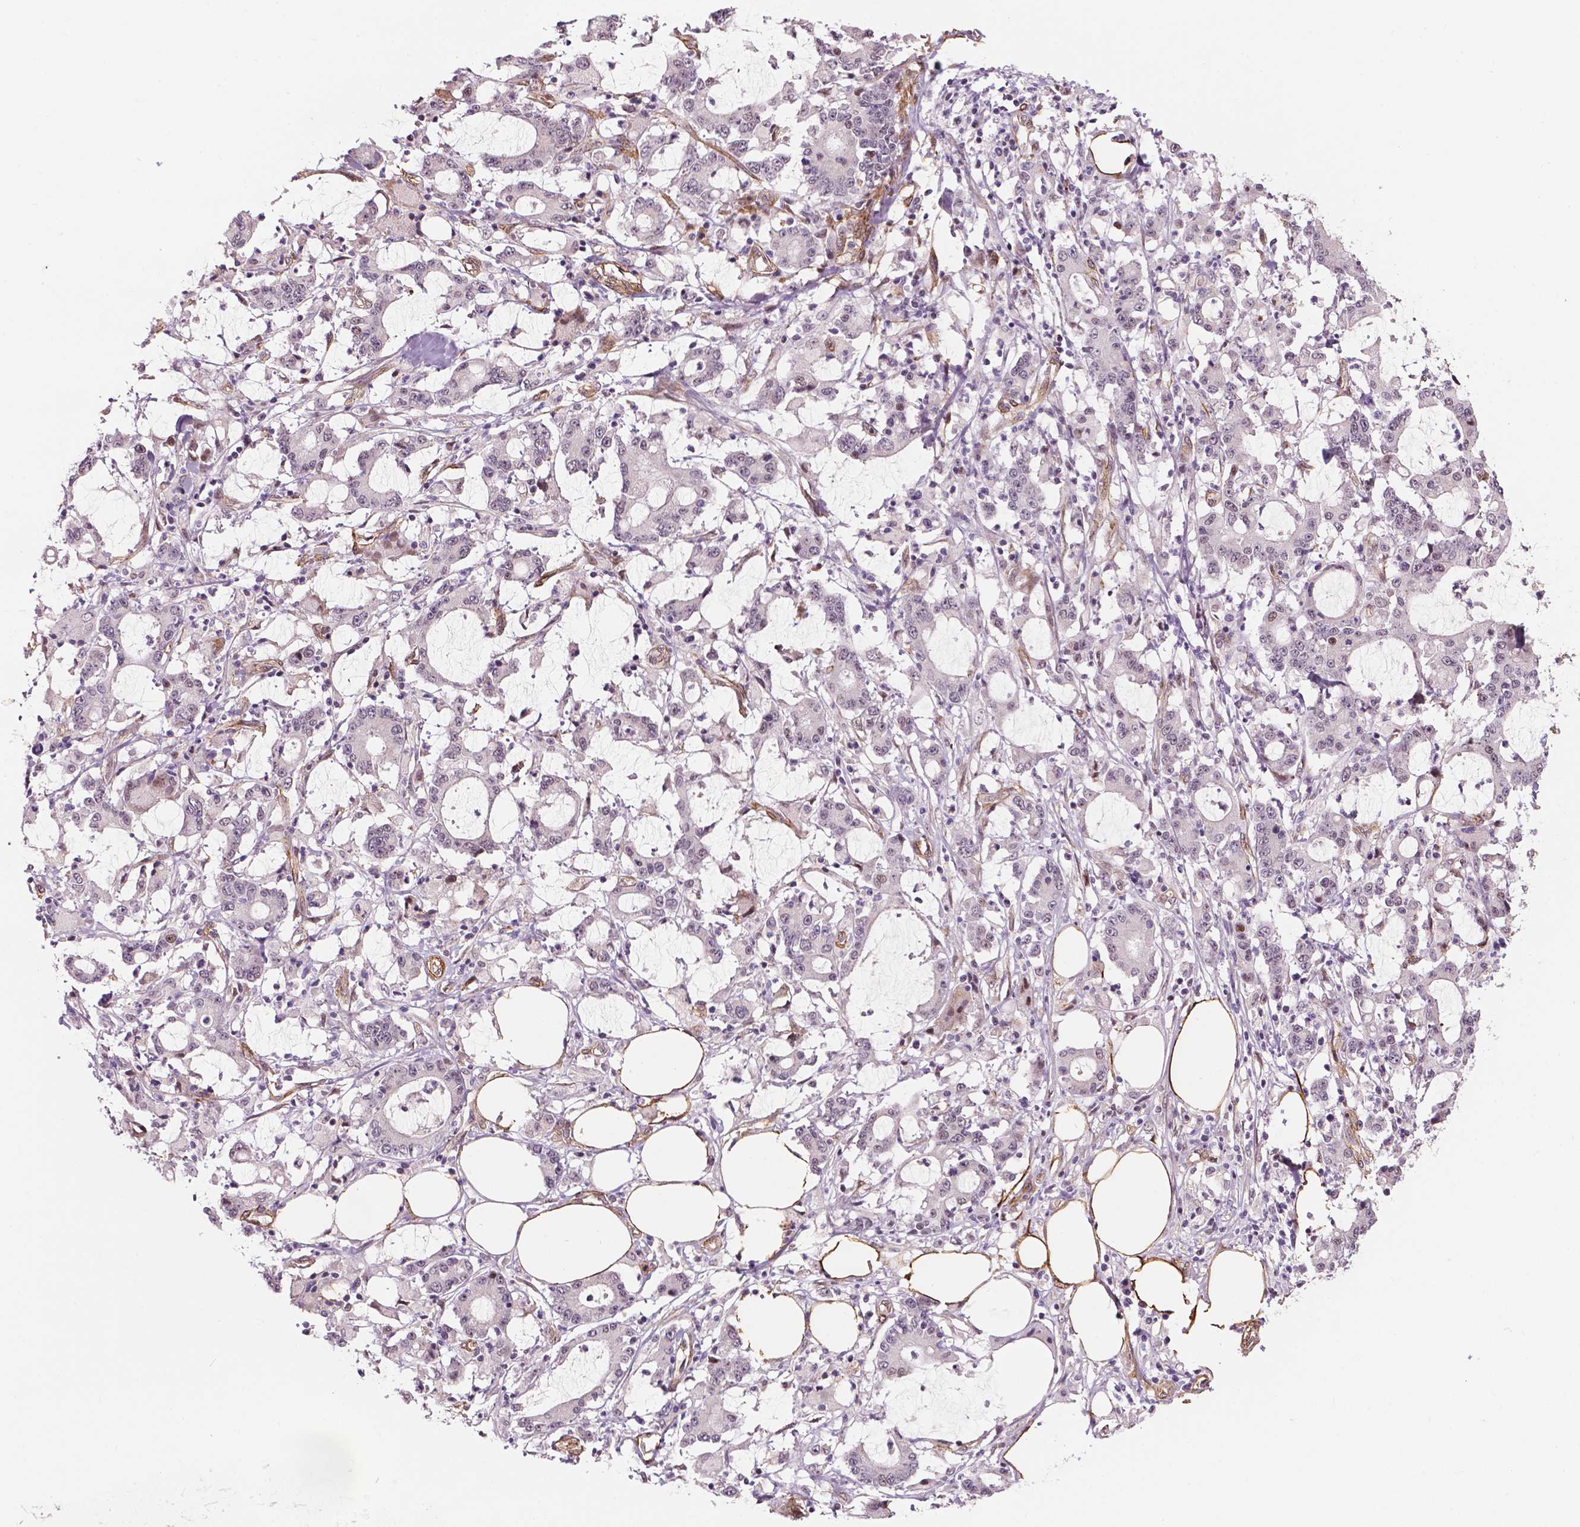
{"staining": {"intensity": "negative", "quantity": "none", "location": "none"}, "tissue": "stomach cancer", "cell_type": "Tumor cells", "image_type": "cancer", "snomed": [{"axis": "morphology", "description": "Adenocarcinoma, NOS"}, {"axis": "topography", "description": "Stomach, upper"}], "caption": "This is an immunohistochemistry (IHC) micrograph of stomach cancer. There is no staining in tumor cells.", "gene": "EGFL8", "patient": {"sex": "male", "age": 68}}